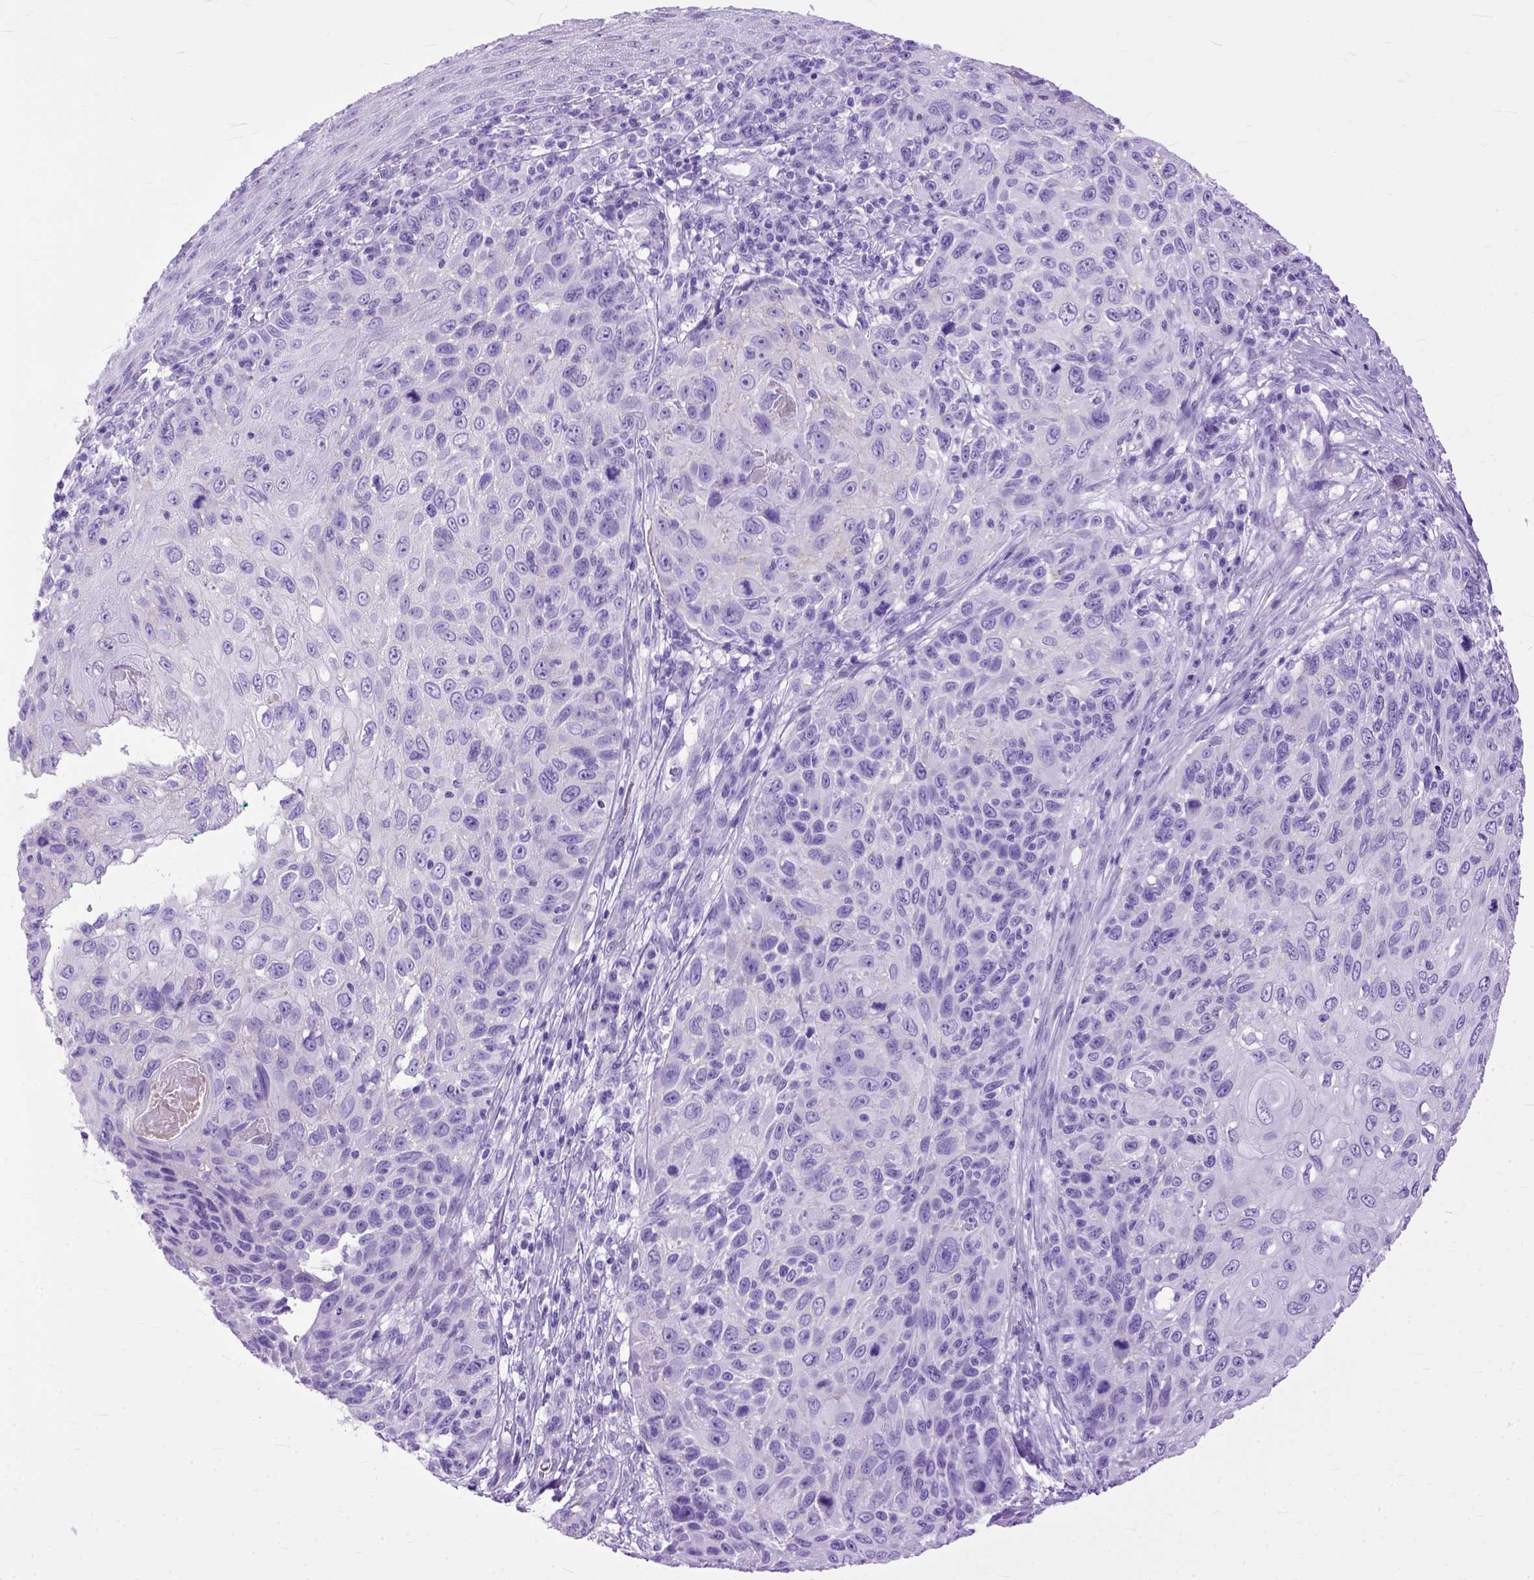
{"staining": {"intensity": "negative", "quantity": "none", "location": "none"}, "tissue": "skin cancer", "cell_type": "Tumor cells", "image_type": "cancer", "snomed": [{"axis": "morphology", "description": "Squamous cell carcinoma, NOS"}, {"axis": "topography", "description": "Skin"}], "caption": "Histopathology image shows no significant protein positivity in tumor cells of skin cancer (squamous cell carcinoma). (Brightfield microscopy of DAB (3,3'-diaminobenzidine) IHC at high magnification).", "gene": "GNGT1", "patient": {"sex": "male", "age": 92}}